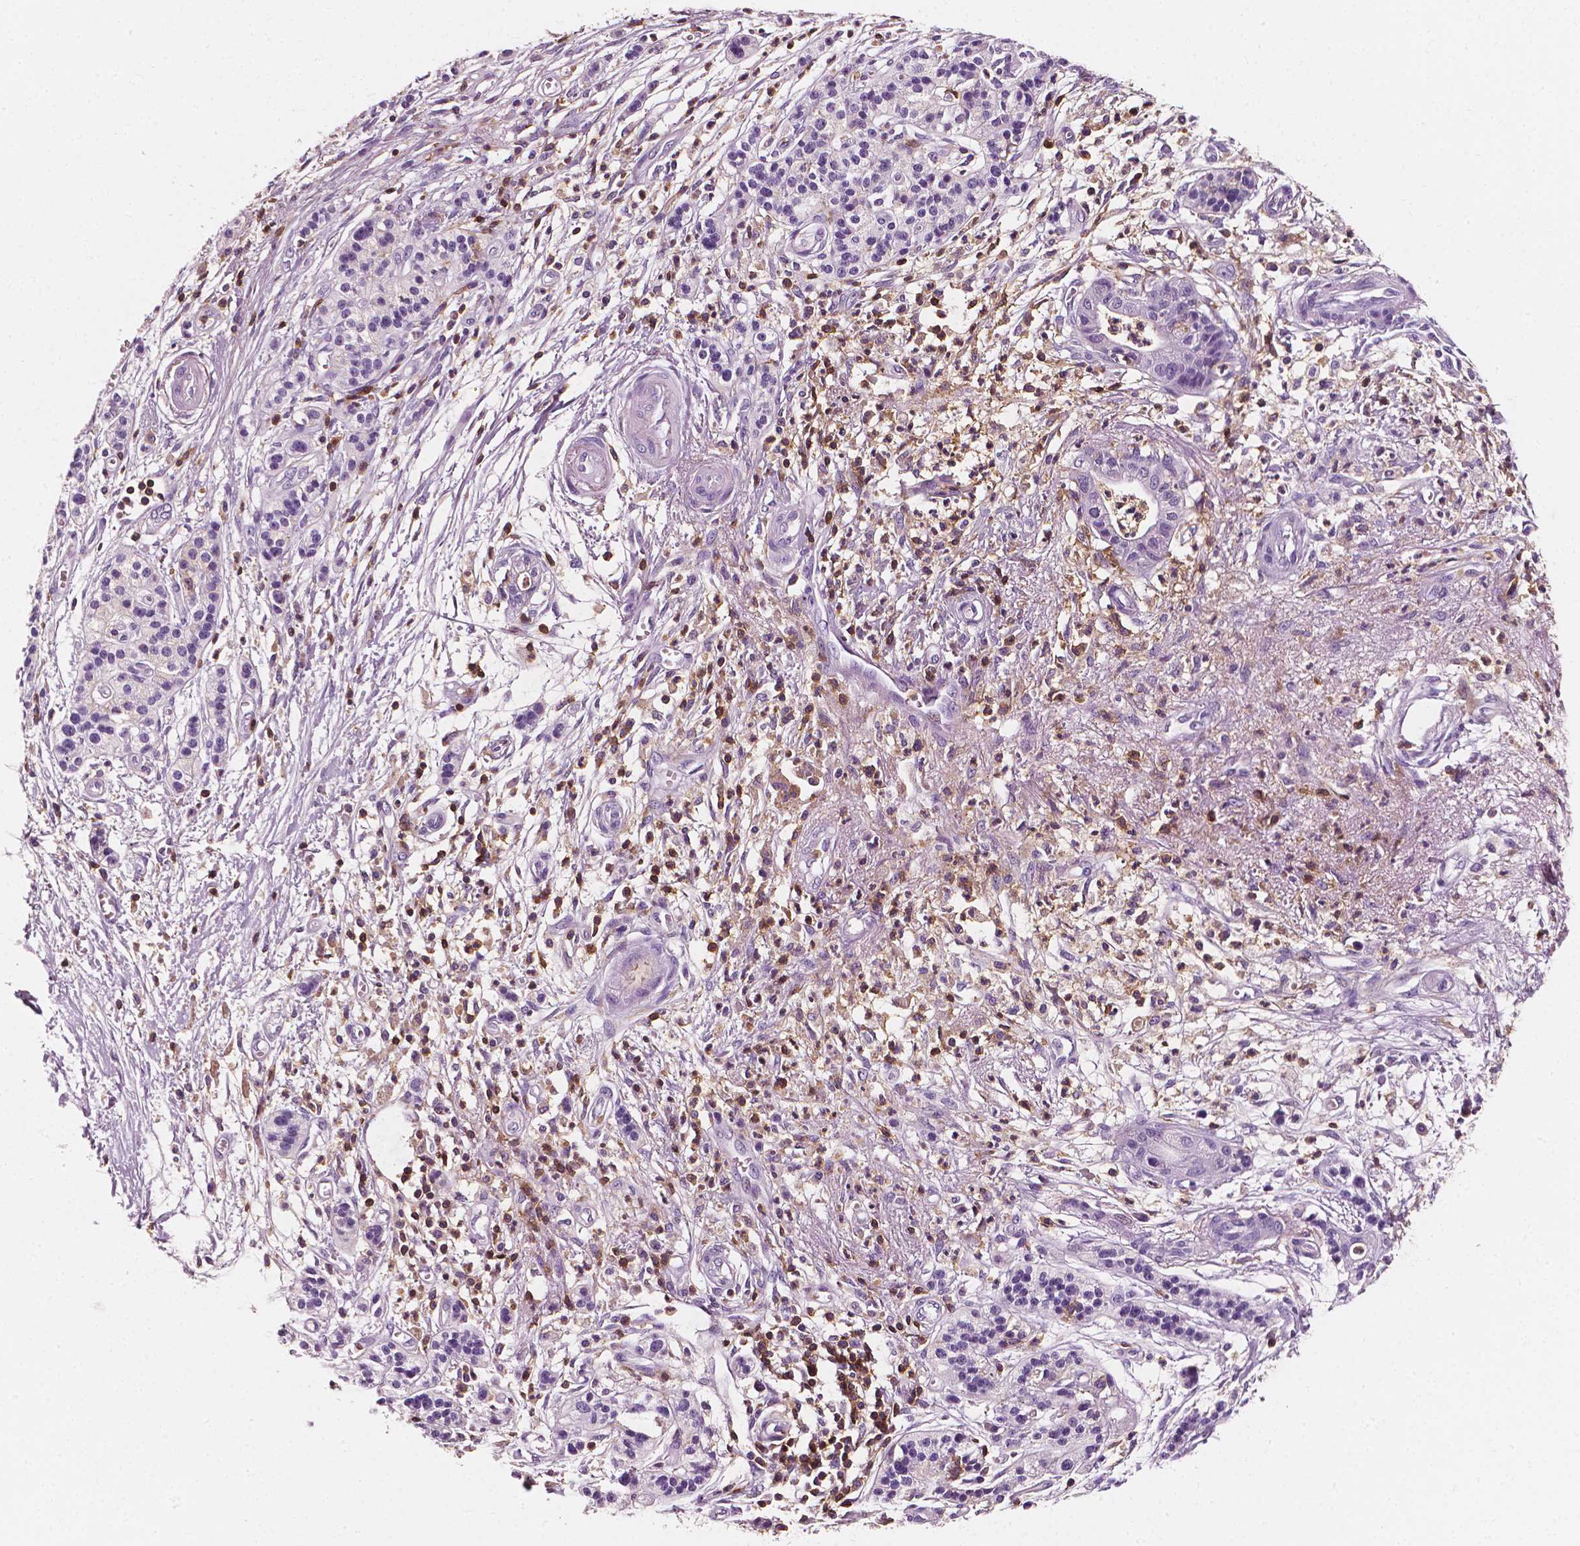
{"staining": {"intensity": "negative", "quantity": "none", "location": "none"}, "tissue": "pancreatic cancer", "cell_type": "Tumor cells", "image_type": "cancer", "snomed": [{"axis": "morphology", "description": "Normal tissue, NOS"}, {"axis": "morphology", "description": "Adenocarcinoma, NOS"}, {"axis": "topography", "description": "Lymph node"}, {"axis": "topography", "description": "Pancreas"}], "caption": "An IHC photomicrograph of adenocarcinoma (pancreatic) is shown. There is no staining in tumor cells of adenocarcinoma (pancreatic).", "gene": "PTPRC", "patient": {"sex": "female", "age": 58}}